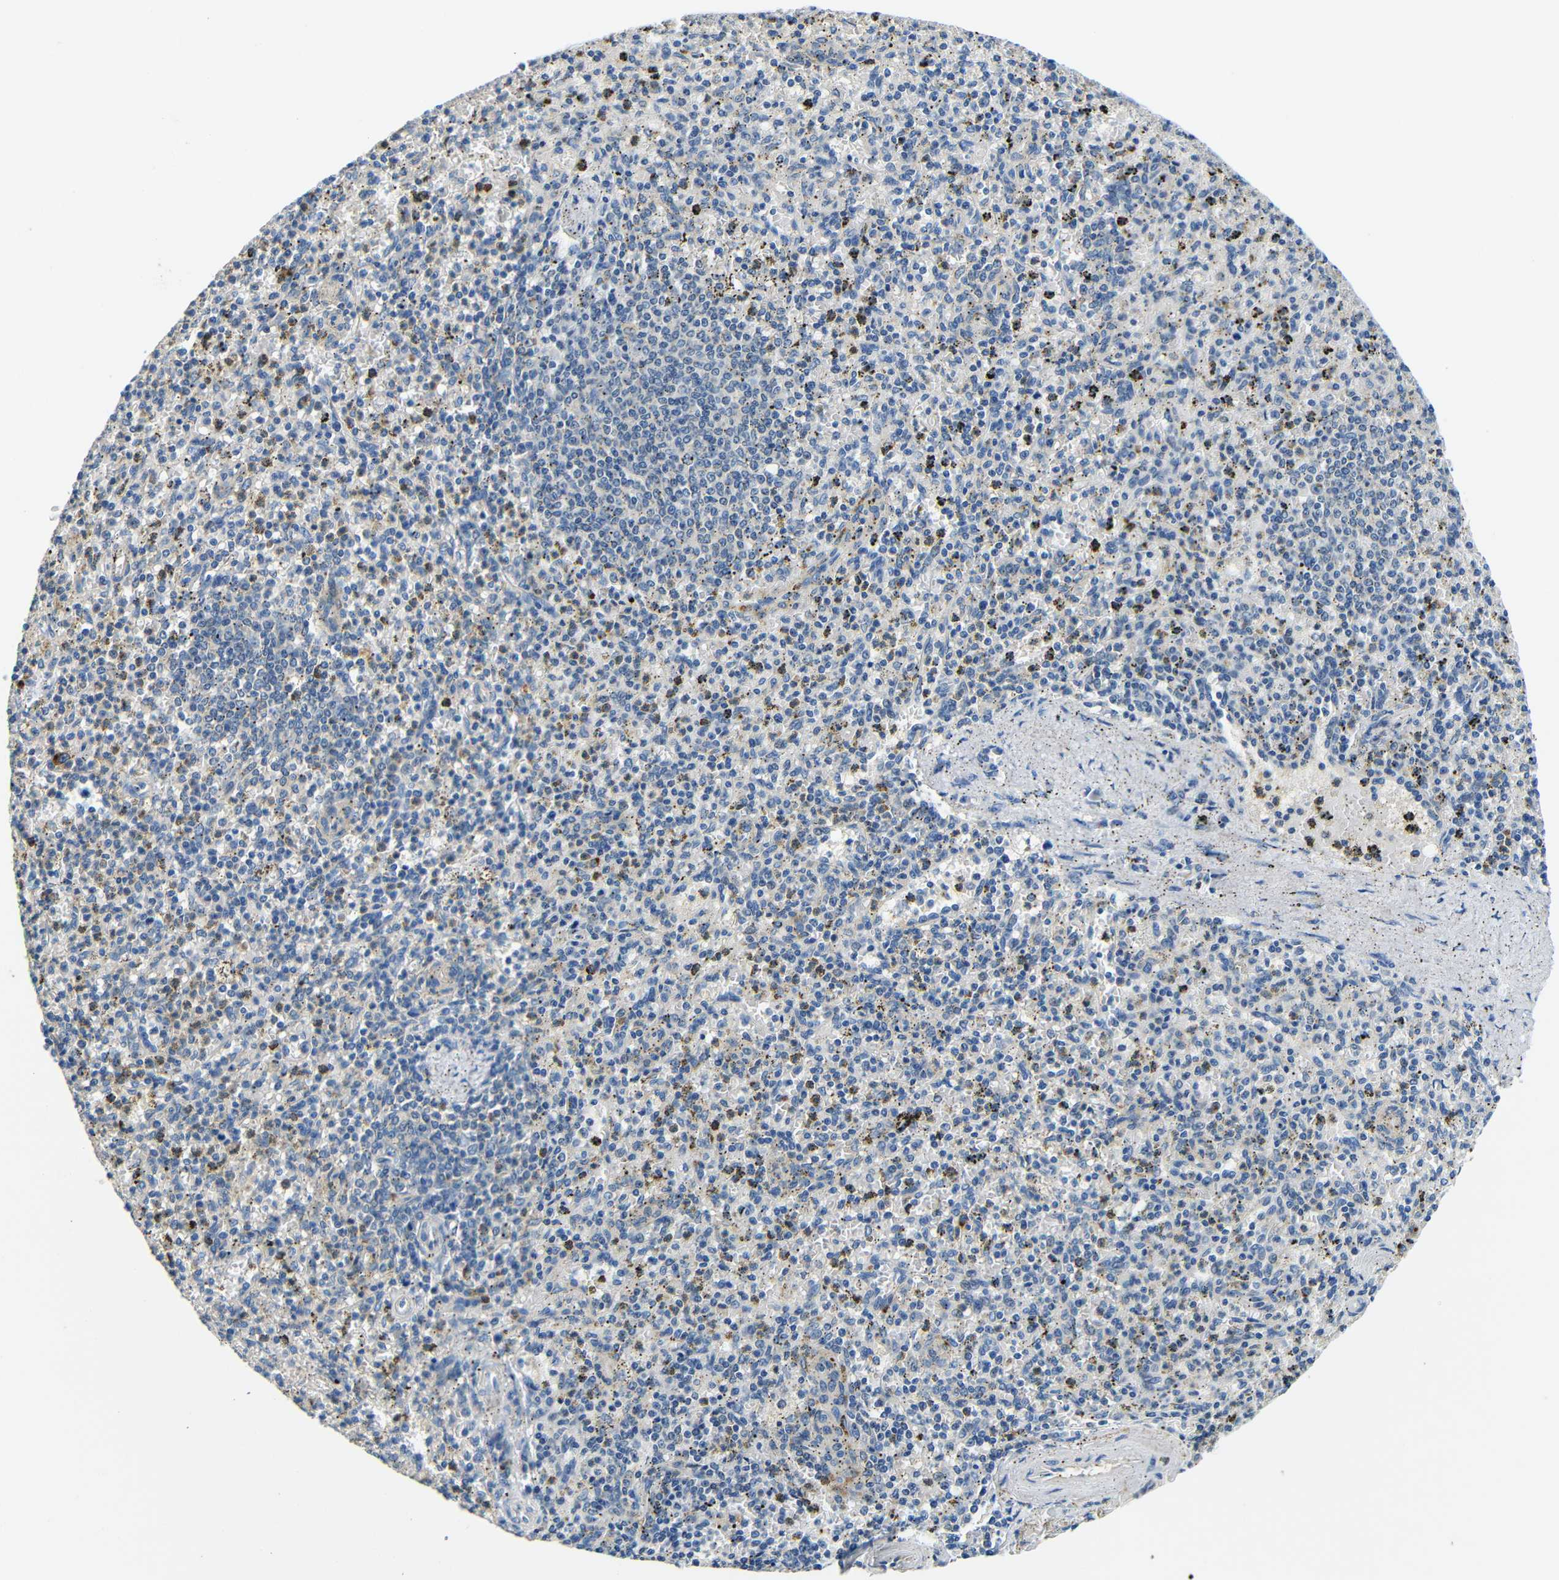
{"staining": {"intensity": "negative", "quantity": "none", "location": "none"}, "tissue": "spleen", "cell_type": "Cells in red pulp", "image_type": "normal", "snomed": [{"axis": "morphology", "description": "Normal tissue, NOS"}, {"axis": "topography", "description": "Spleen"}], "caption": "This photomicrograph is of unremarkable spleen stained with IHC to label a protein in brown with the nuclei are counter-stained blue. There is no positivity in cells in red pulp. (Brightfield microscopy of DAB immunohistochemistry at high magnification).", "gene": "FMO5", "patient": {"sex": "male", "age": 72}}